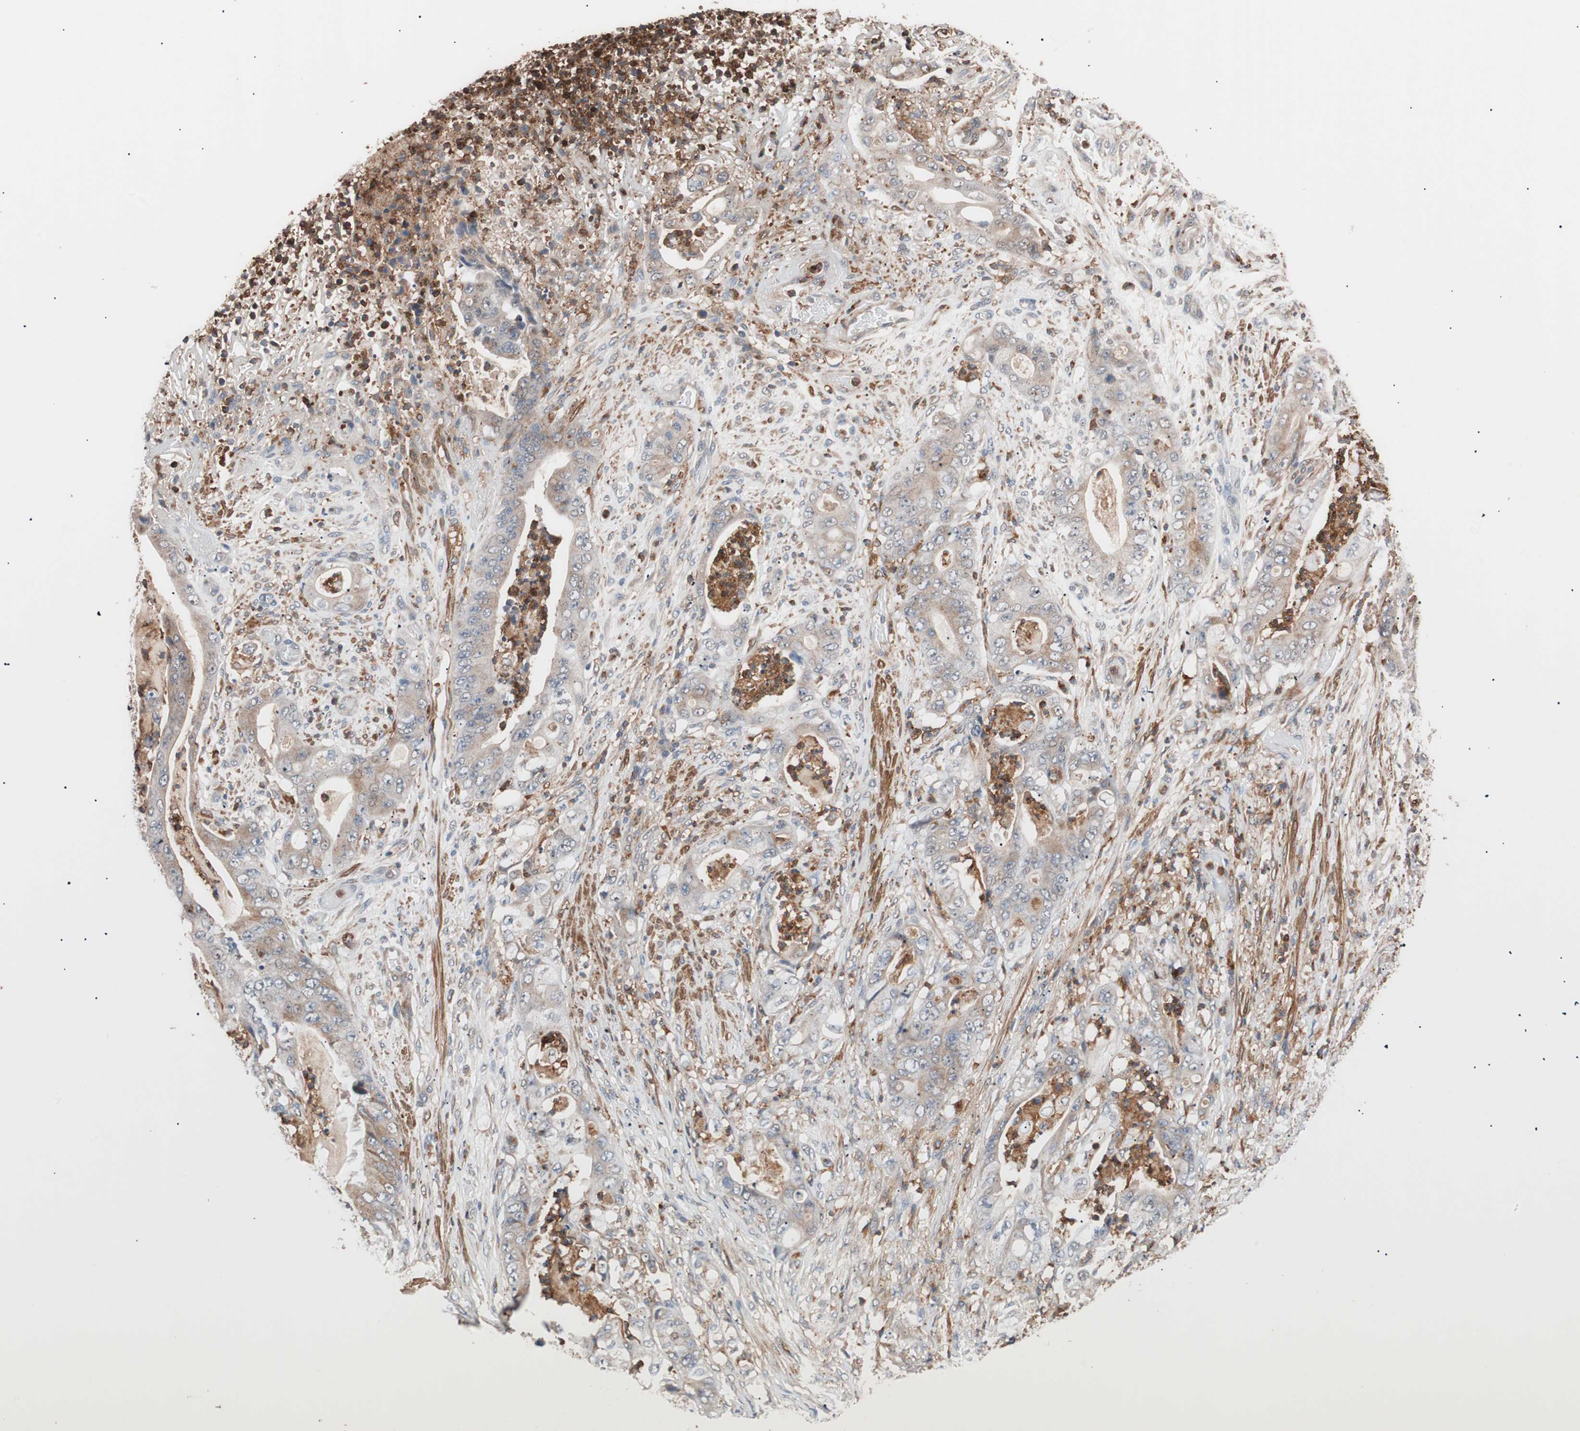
{"staining": {"intensity": "weak", "quantity": "25%-75%", "location": "cytoplasmic/membranous"}, "tissue": "stomach cancer", "cell_type": "Tumor cells", "image_type": "cancer", "snomed": [{"axis": "morphology", "description": "Adenocarcinoma, NOS"}, {"axis": "topography", "description": "Stomach"}], "caption": "An IHC photomicrograph of tumor tissue is shown. Protein staining in brown highlights weak cytoplasmic/membranous positivity in stomach cancer within tumor cells.", "gene": "LITAF", "patient": {"sex": "female", "age": 73}}